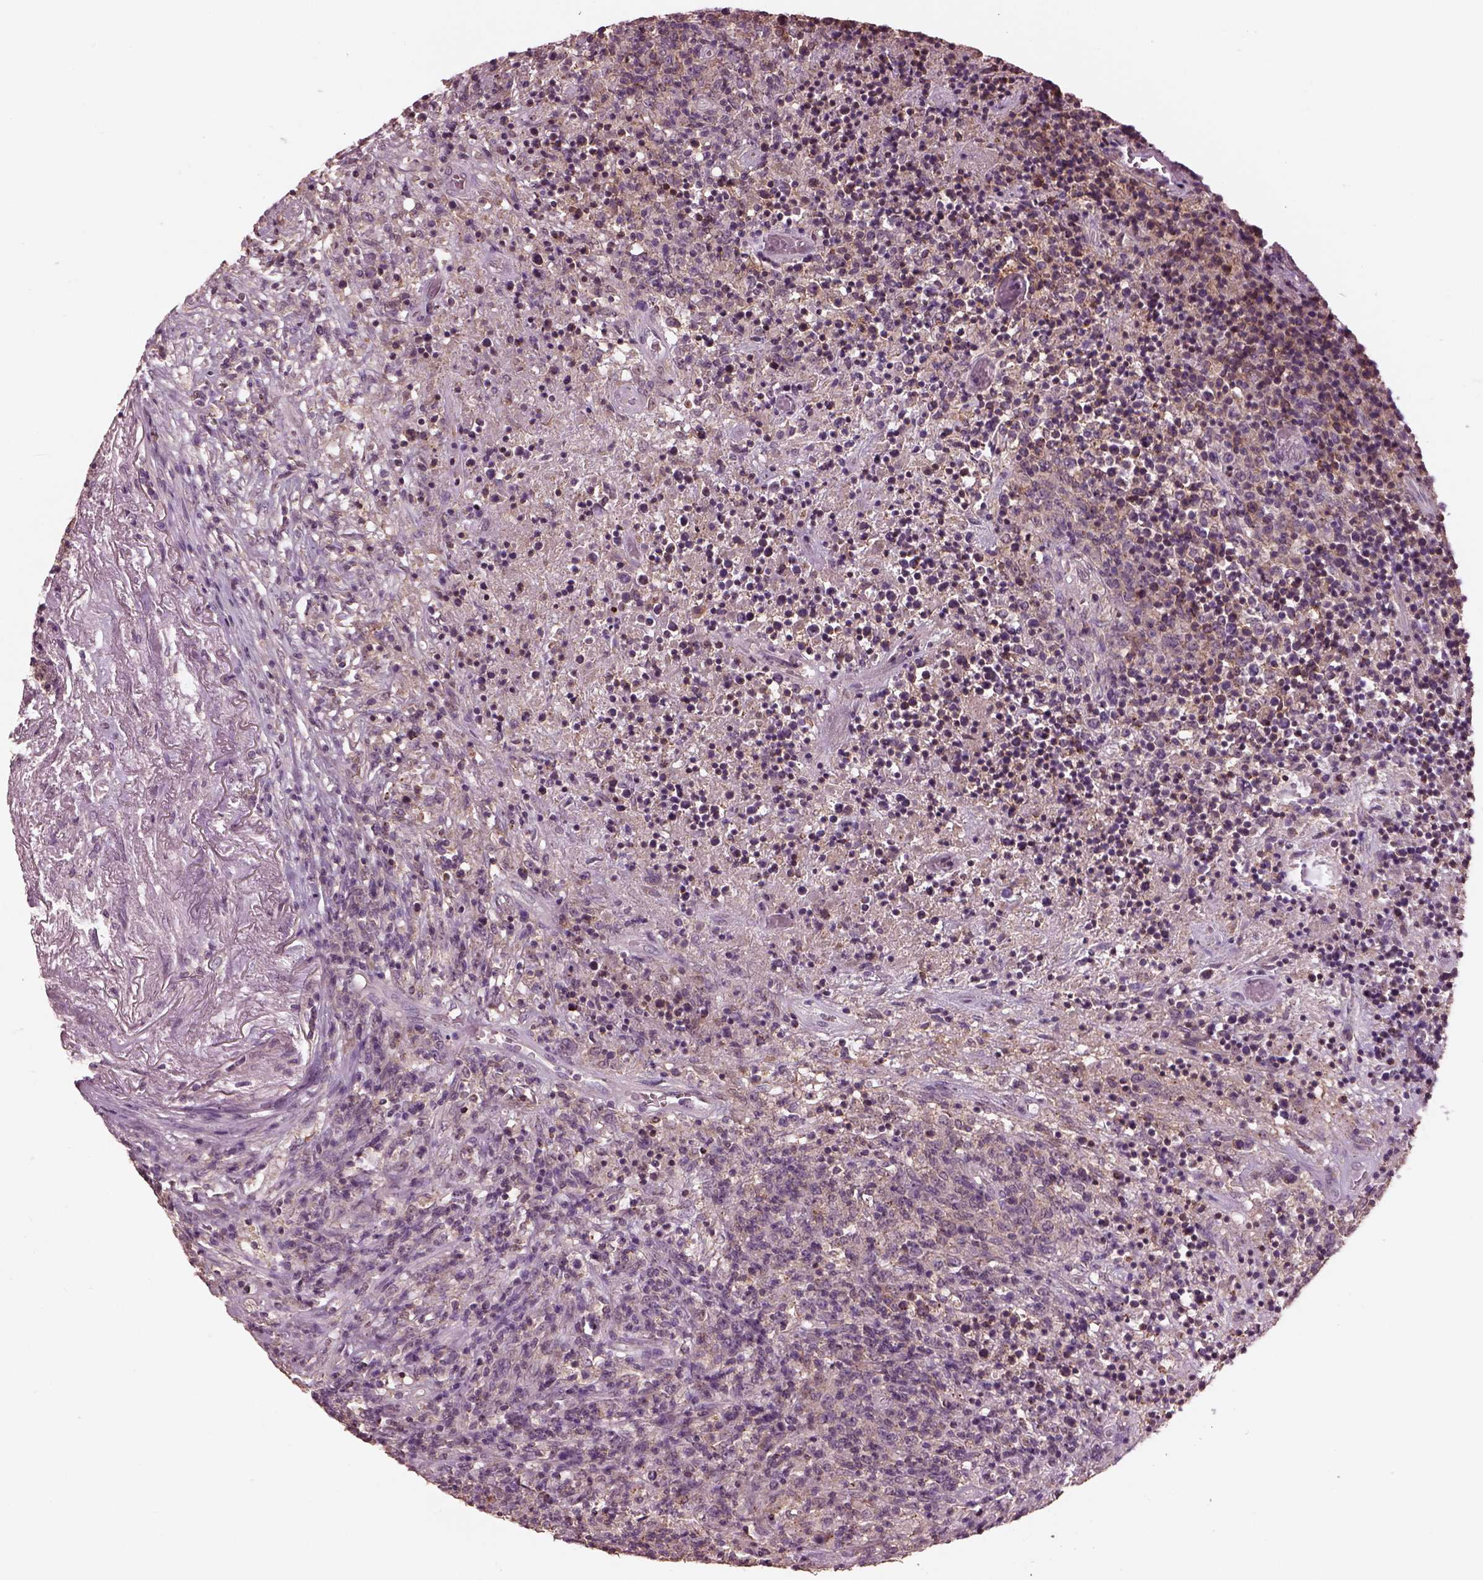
{"staining": {"intensity": "weak", "quantity": "<25%", "location": "cytoplasmic/membranous"}, "tissue": "lymphoma", "cell_type": "Tumor cells", "image_type": "cancer", "snomed": [{"axis": "morphology", "description": "Malignant lymphoma, non-Hodgkin's type, High grade"}, {"axis": "topography", "description": "Lung"}], "caption": "DAB (3,3'-diaminobenzidine) immunohistochemical staining of human high-grade malignant lymphoma, non-Hodgkin's type shows no significant staining in tumor cells. The staining is performed using DAB (3,3'-diaminobenzidine) brown chromogen with nuclei counter-stained in using hematoxylin.", "gene": "SRI", "patient": {"sex": "male", "age": 79}}